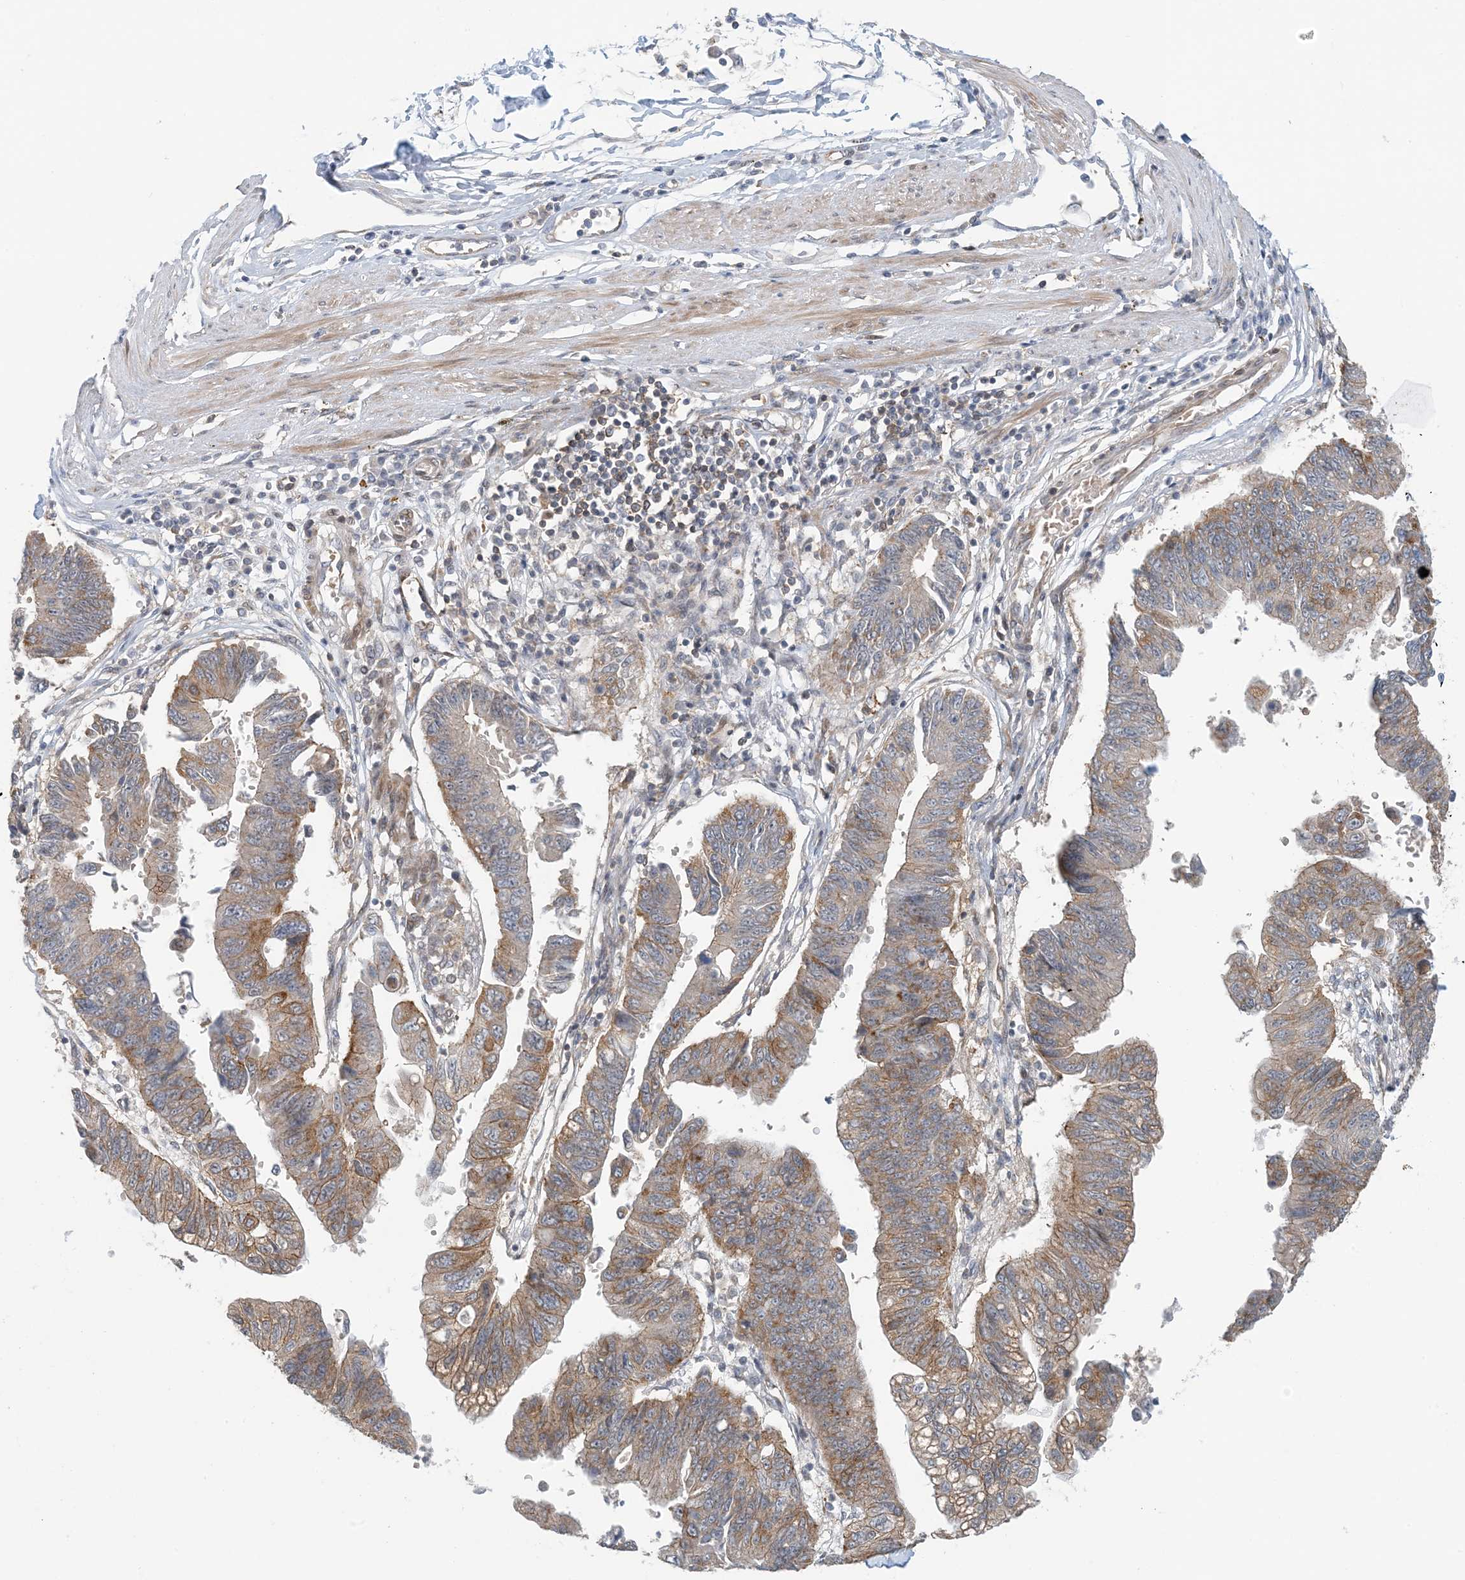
{"staining": {"intensity": "moderate", "quantity": ">75%", "location": "cytoplasmic/membranous"}, "tissue": "stomach cancer", "cell_type": "Tumor cells", "image_type": "cancer", "snomed": [{"axis": "morphology", "description": "Adenocarcinoma, NOS"}, {"axis": "topography", "description": "Stomach"}], "caption": "Tumor cells reveal medium levels of moderate cytoplasmic/membranous expression in about >75% of cells in human adenocarcinoma (stomach).", "gene": "ATP13A2", "patient": {"sex": "male", "age": 59}}